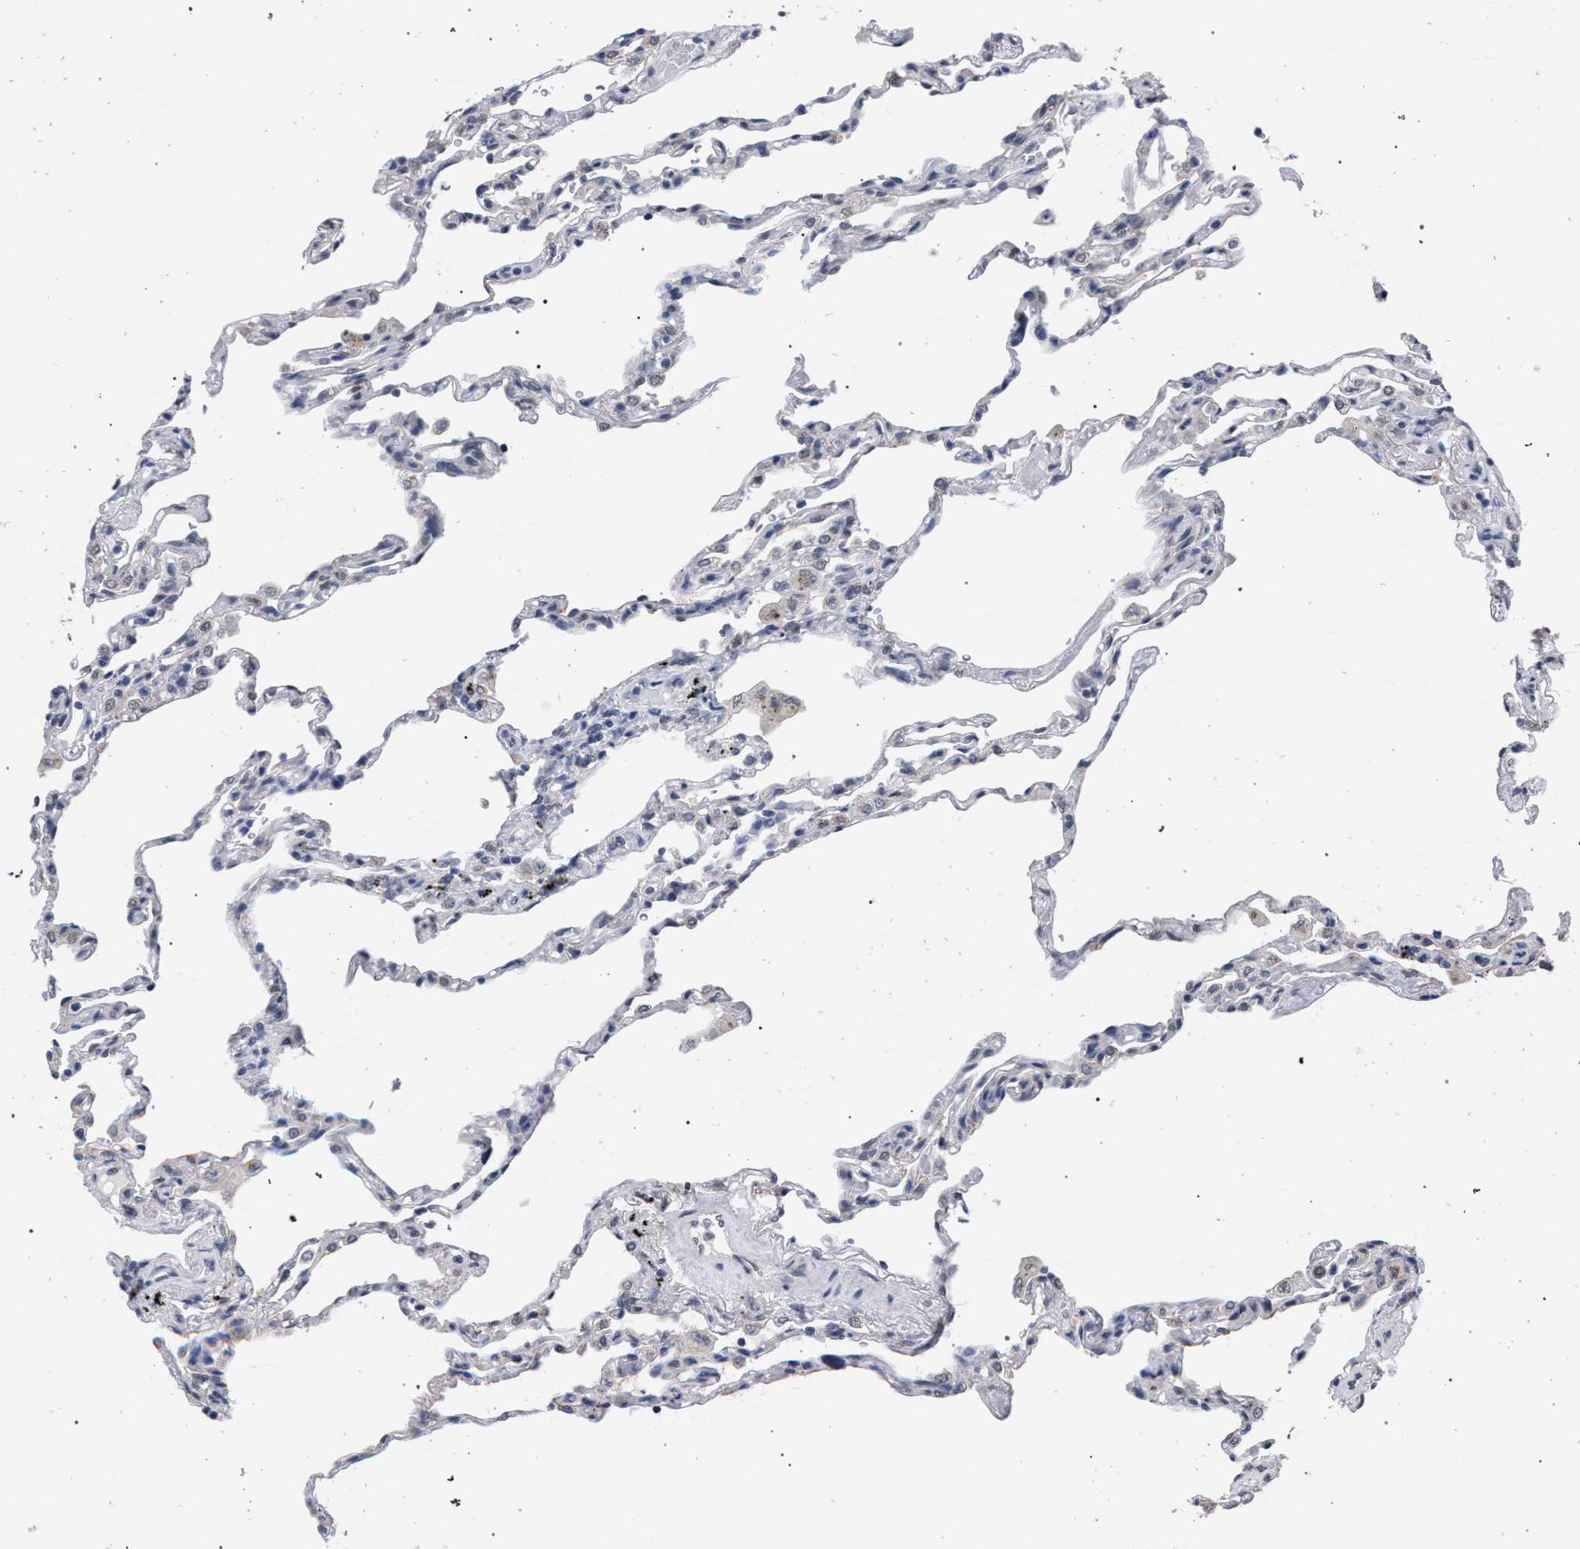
{"staining": {"intensity": "moderate", "quantity": "<25%", "location": "cytoplasmic/membranous"}, "tissue": "lung", "cell_type": "Alveolar cells", "image_type": "normal", "snomed": [{"axis": "morphology", "description": "Normal tissue, NOS"}, {"axis": "topography", "description": "Lung"}], "caption": "Brown immunohistochemical staining in benign human lung demonstrates moderate cytoplasmic/membranous staining in approximately <25% of alveolar cells. (IHC, brightfield microscopy, high magnification).", "gene": "GOLGA2", "patient": {"sex": "male", "age": 59}}